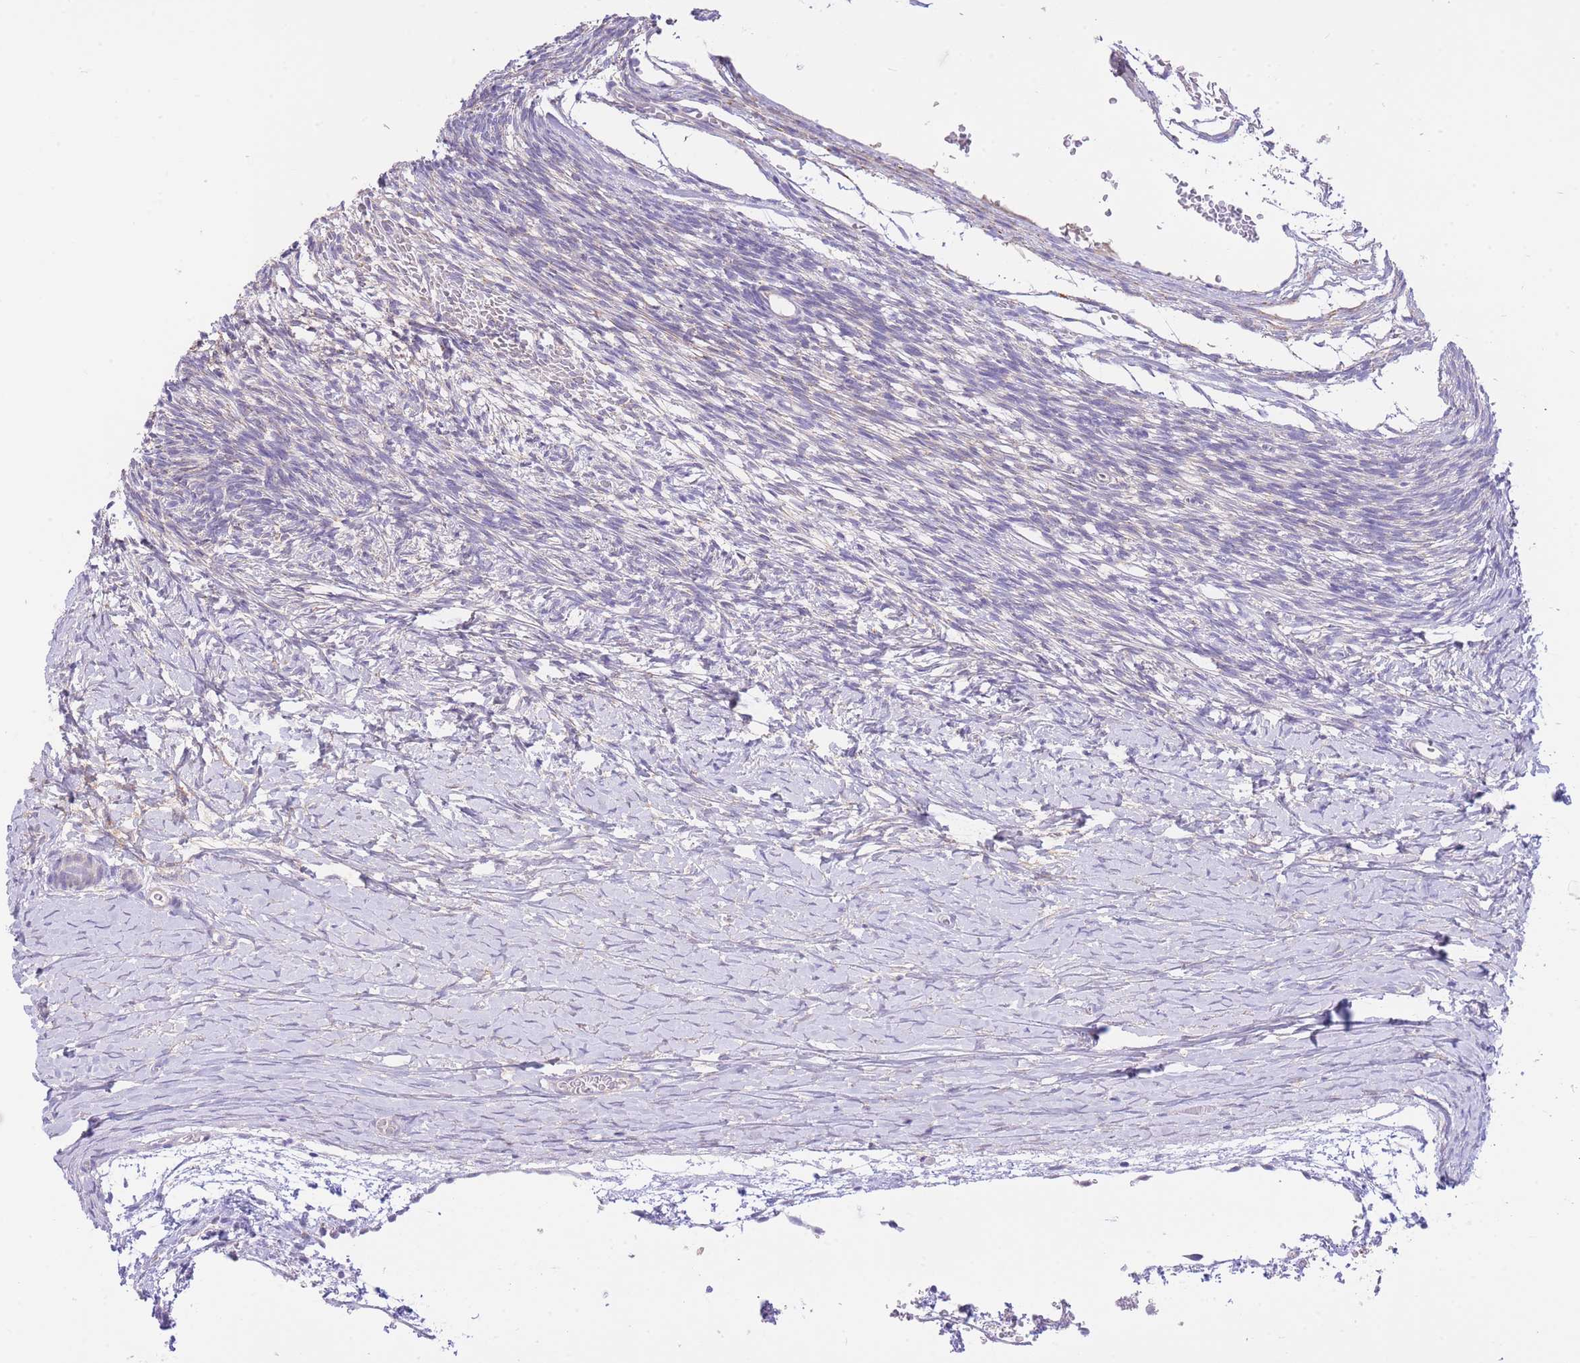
{"staining": {"intensity": "weak", "quantity": "<25%", "location": "cytoplasmic/membranous"}, "tissue": "ovary", "cell_type": "Ovarian stroma cells", "image_type": "normal", "snomed": [{"axis": "morphology", "description": "Normal tissue, NOS"}, {"axis": "topography", "description": "Ovary"}], "caption": "Human ovary stained for a protein using immunohistochemistry shows no positivity in ovarian stroma cells.", "gene": "PGM1", "patient": {"sex": "female", "age": 39}}